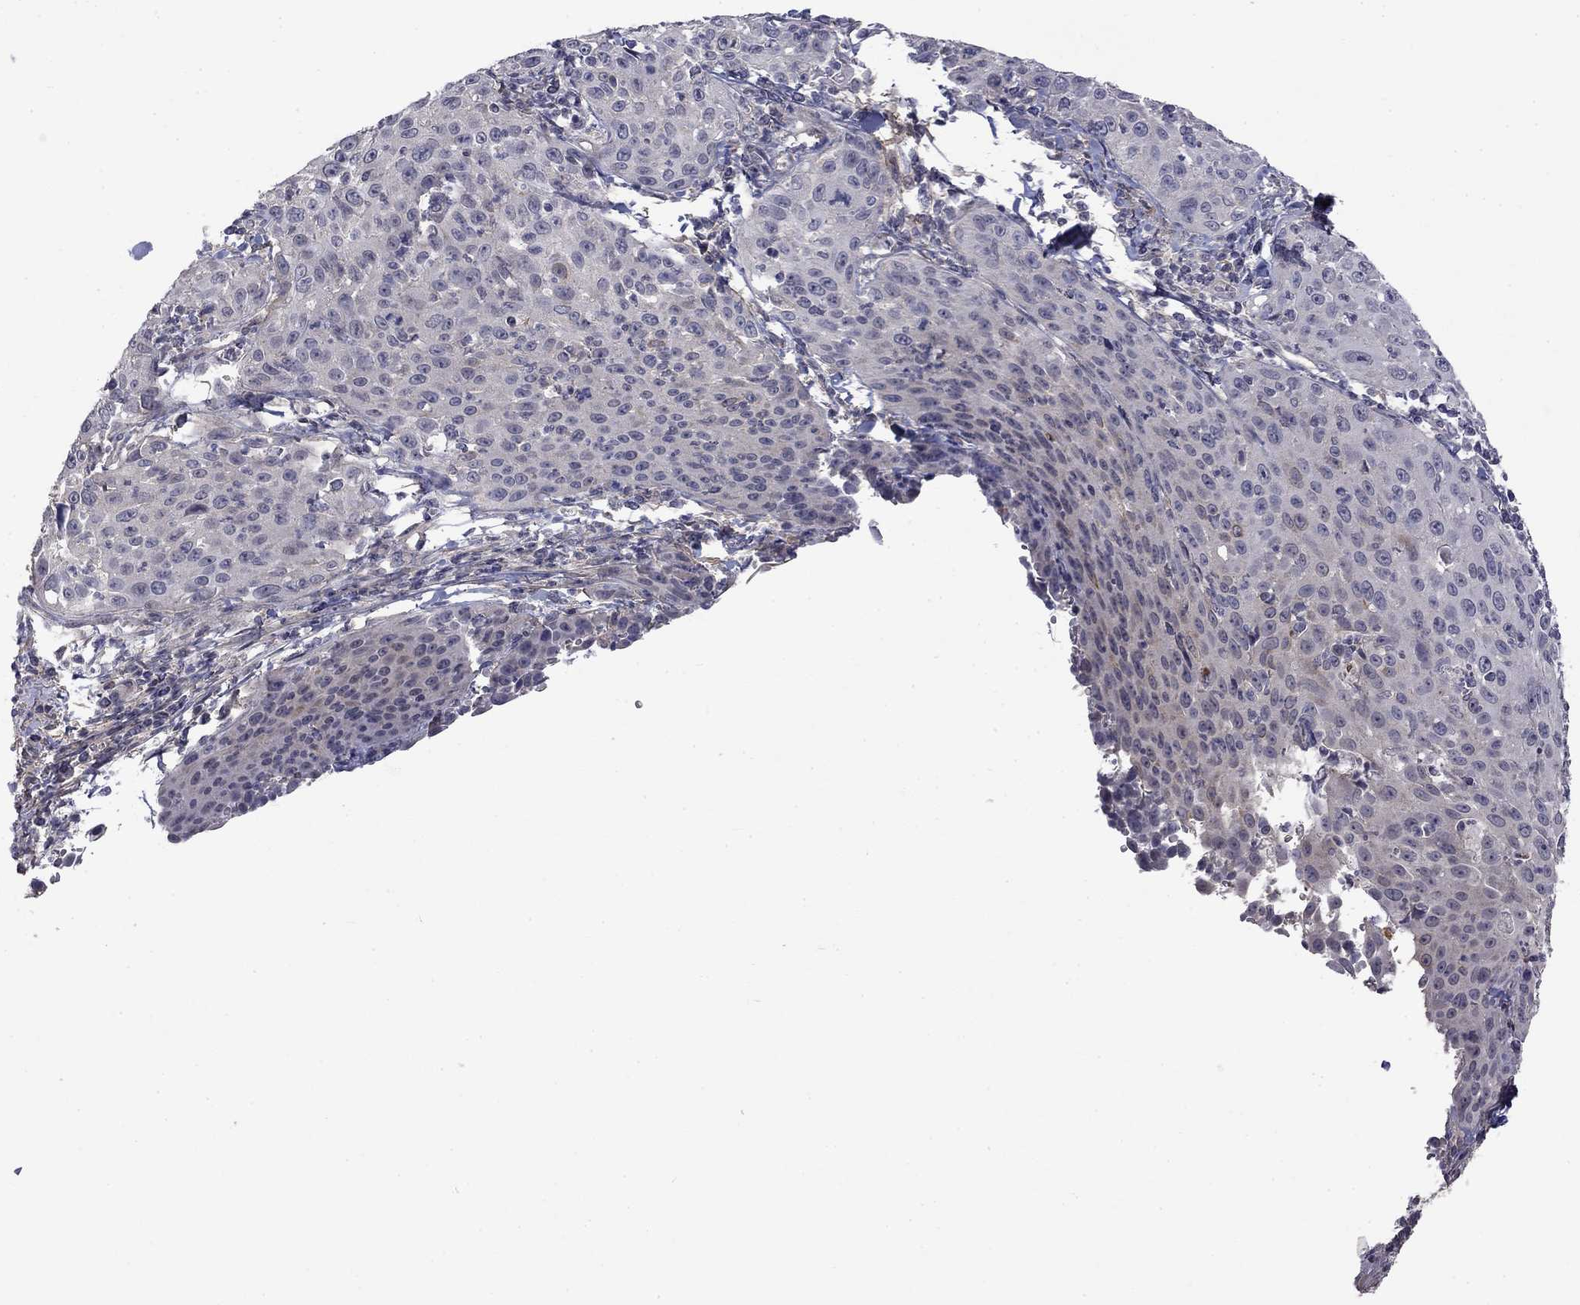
{"staining": {"intensity": "negative", "quantity": "none", "location": "none"}, "tissue": "cervical cancer", "cell_type": "Tumor cells", "image_type": "cancer", "snomed": [{"axis": "morphology", "description": "Squamous cell carcinoma, NOS"}, {"axis": "topography", "description": "Cervix"}], "caption": "Tumor cells show no significant protein staining in cervical cancer (squamous cell carcinoma).", "gene": "SLC39A14", "patient": {"sex": "female", "age": 26}}